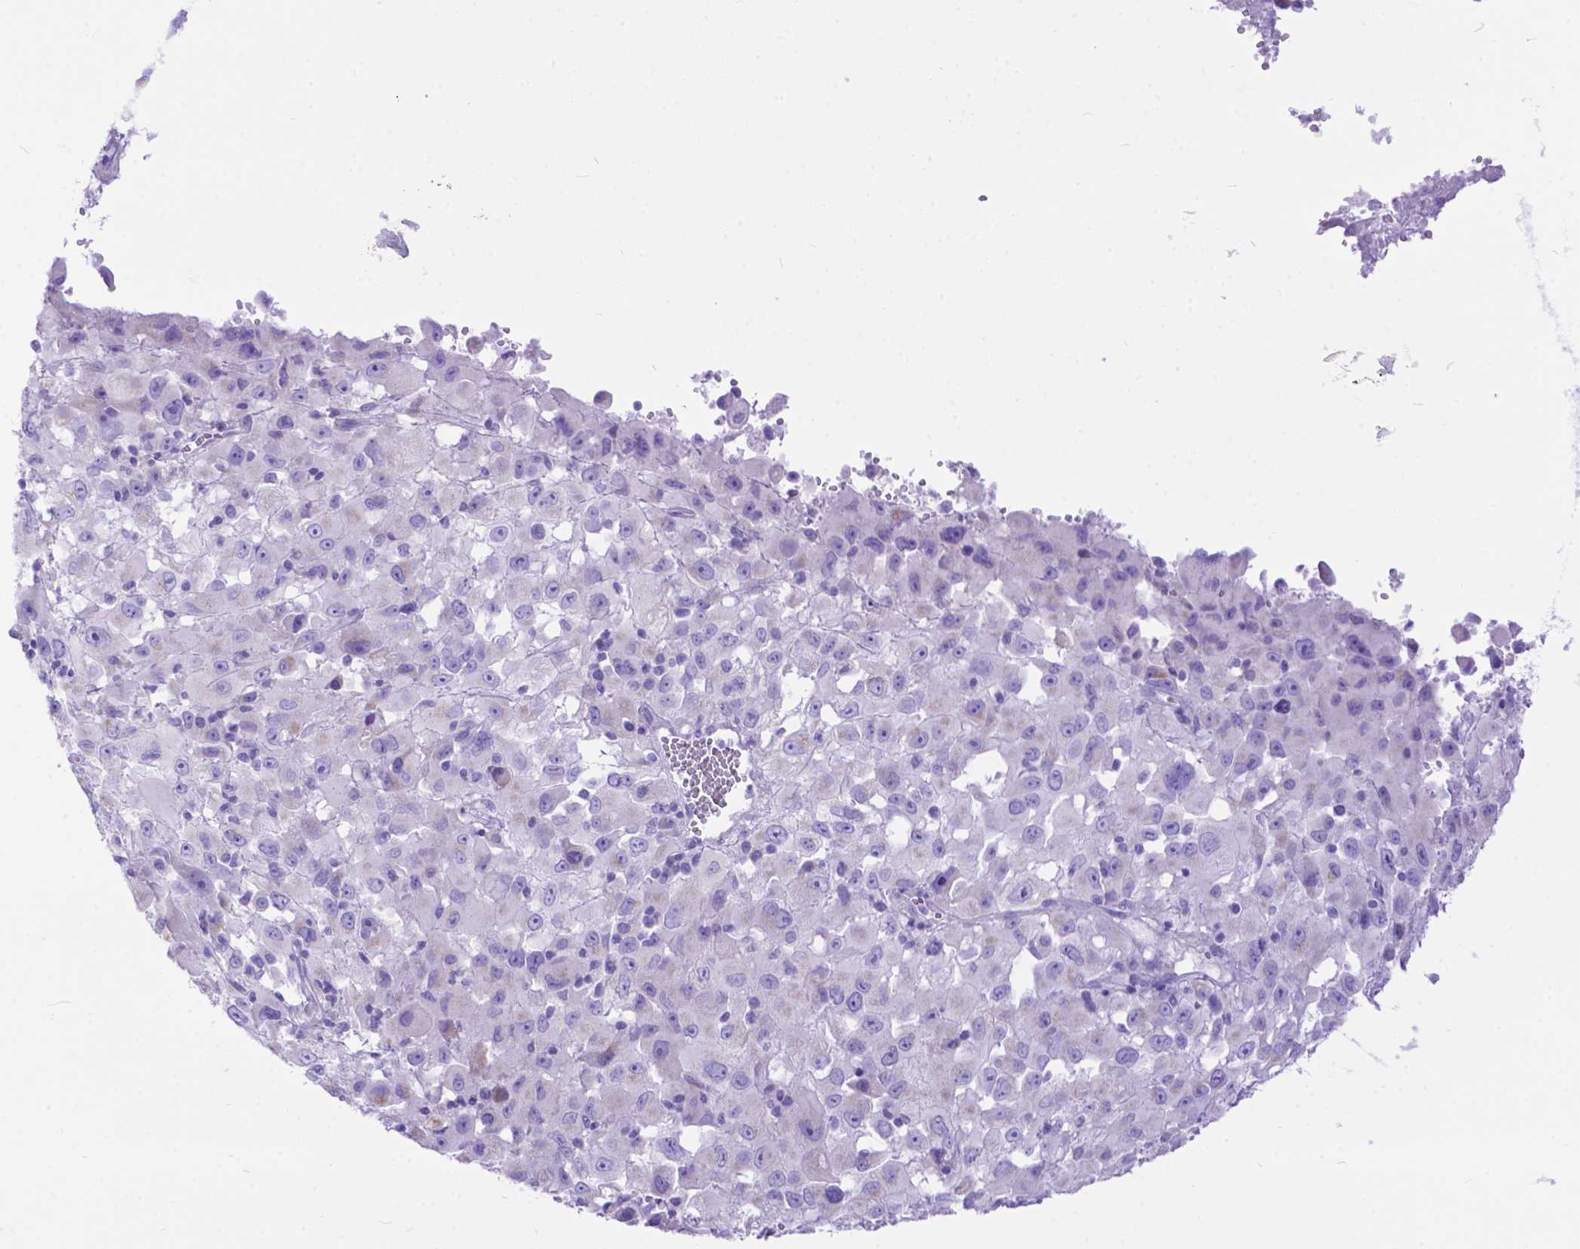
{"staining": {"intensity": "negative", "quantity": "none", "location": "none"}, "tissue": "melanoma", "cell_type": "Tumor cells", "image_type": "cancer", "snomed": [{"axis": "morphology", "description": "Malignant melanoma, Metastatic site"}, {"axis": "topography", "description": "Soft tissue"}], "caption": "Malignant melanoma (metastatic site) was stained to show a protein in brown. There is no significant expression in tumor cells. (DAB immunohistochemistry (IHC), high magnification).", "gene": "DHRS2", "patient": {"sex": "male", "age": 50}}